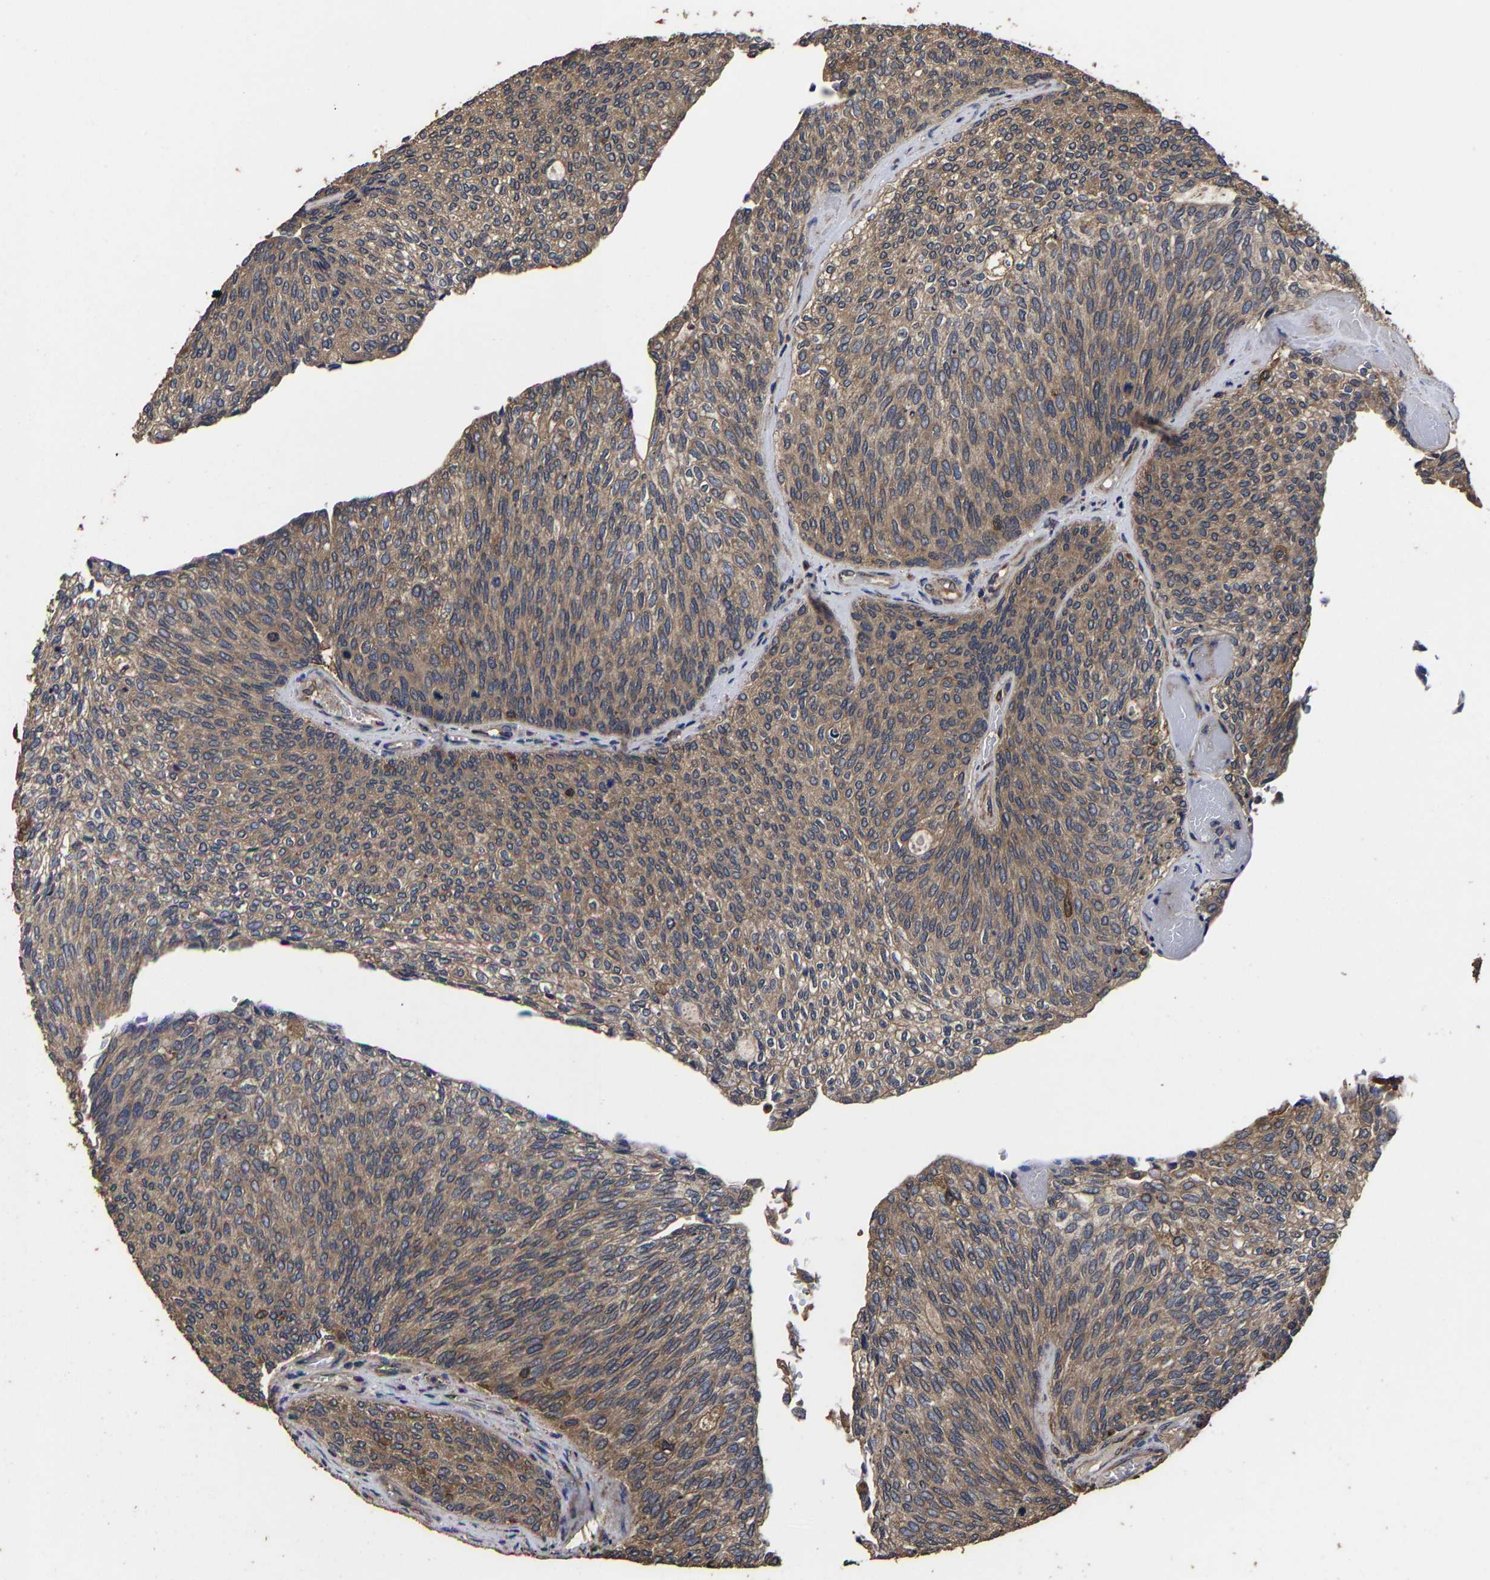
{"staining": {"intensity": "moderate", "quantity": ">75%", "location": "cytoplasmic/membranous"}, "tissue": "urothelial cancer", "cell_type": "Tumor cells", "image_type": "cancer", "snomed": [{"axis": "morphology", "description": "Urothelial carcinoma, Low grade"}, {"axis": "topography", "description": "Urinary bladder"}], "caption": "Human urothelial carcinoma (low-grade) stained with a brown dye displays moderate cytoplasmic/membranous positive staining in about >75% of tumor cells.", "gene": "ITCH", "patient": {"sex": "female", "age": 79}}